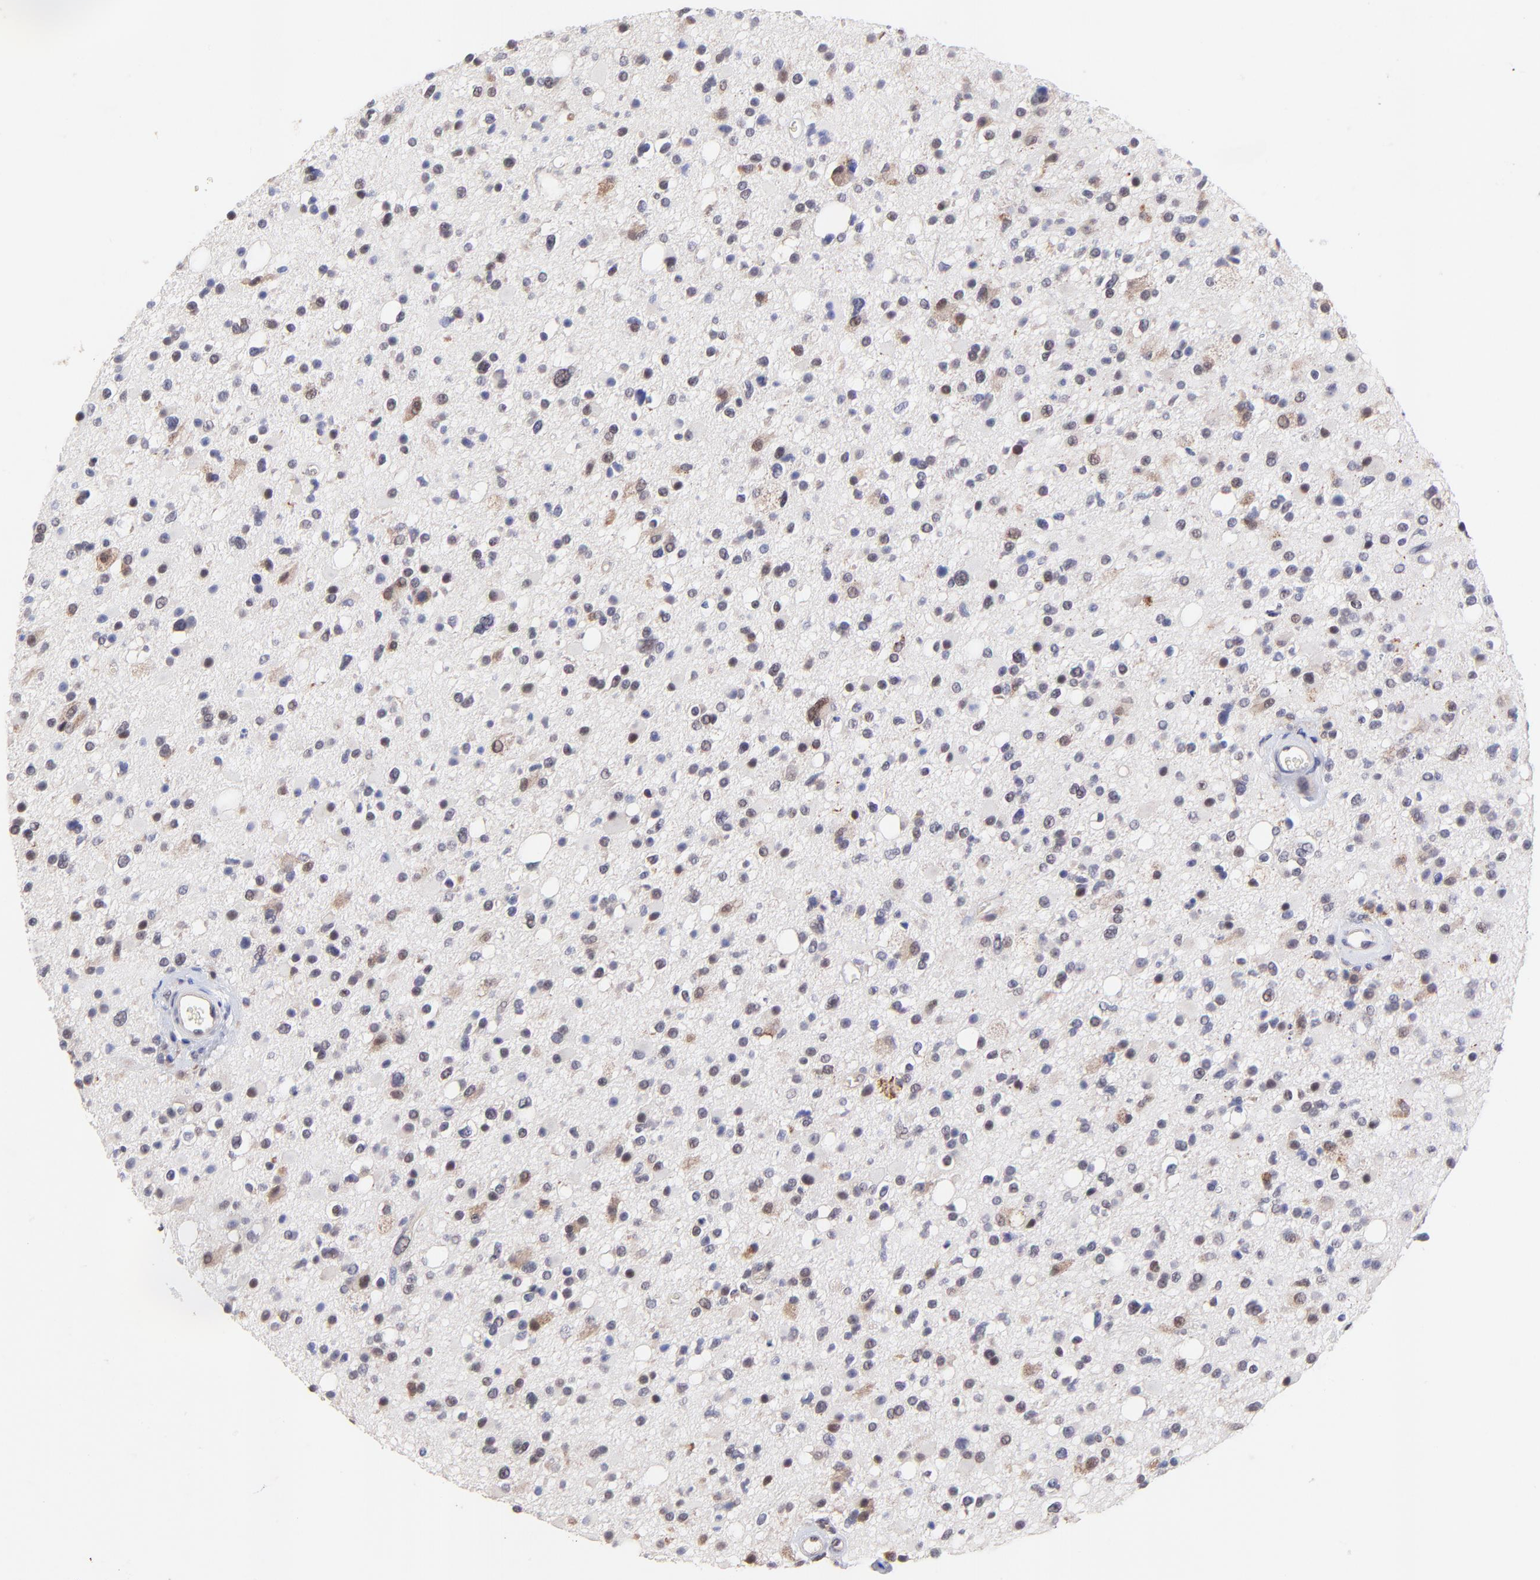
{"staining": {"intensity": "negative", "quantity": "none", "location": "none"}, "tissue": "glioma", "cell_type": "Tumor cells", "image_type": "cancer", "snomed": [{"axis": "morphology", "description": "Glioma, malignant, High grade"}, {"axis": "topography", "description": "Brain"}], "caption": "High magnification brightfield microscopy of malignant glioma (high-grade) stained with DAB (brown) and counterstained with hematoxylin (blue): tumor cells show no significant staining.", "gene": "ZNF747", "patient": {"sex": "male", "age": 33}}